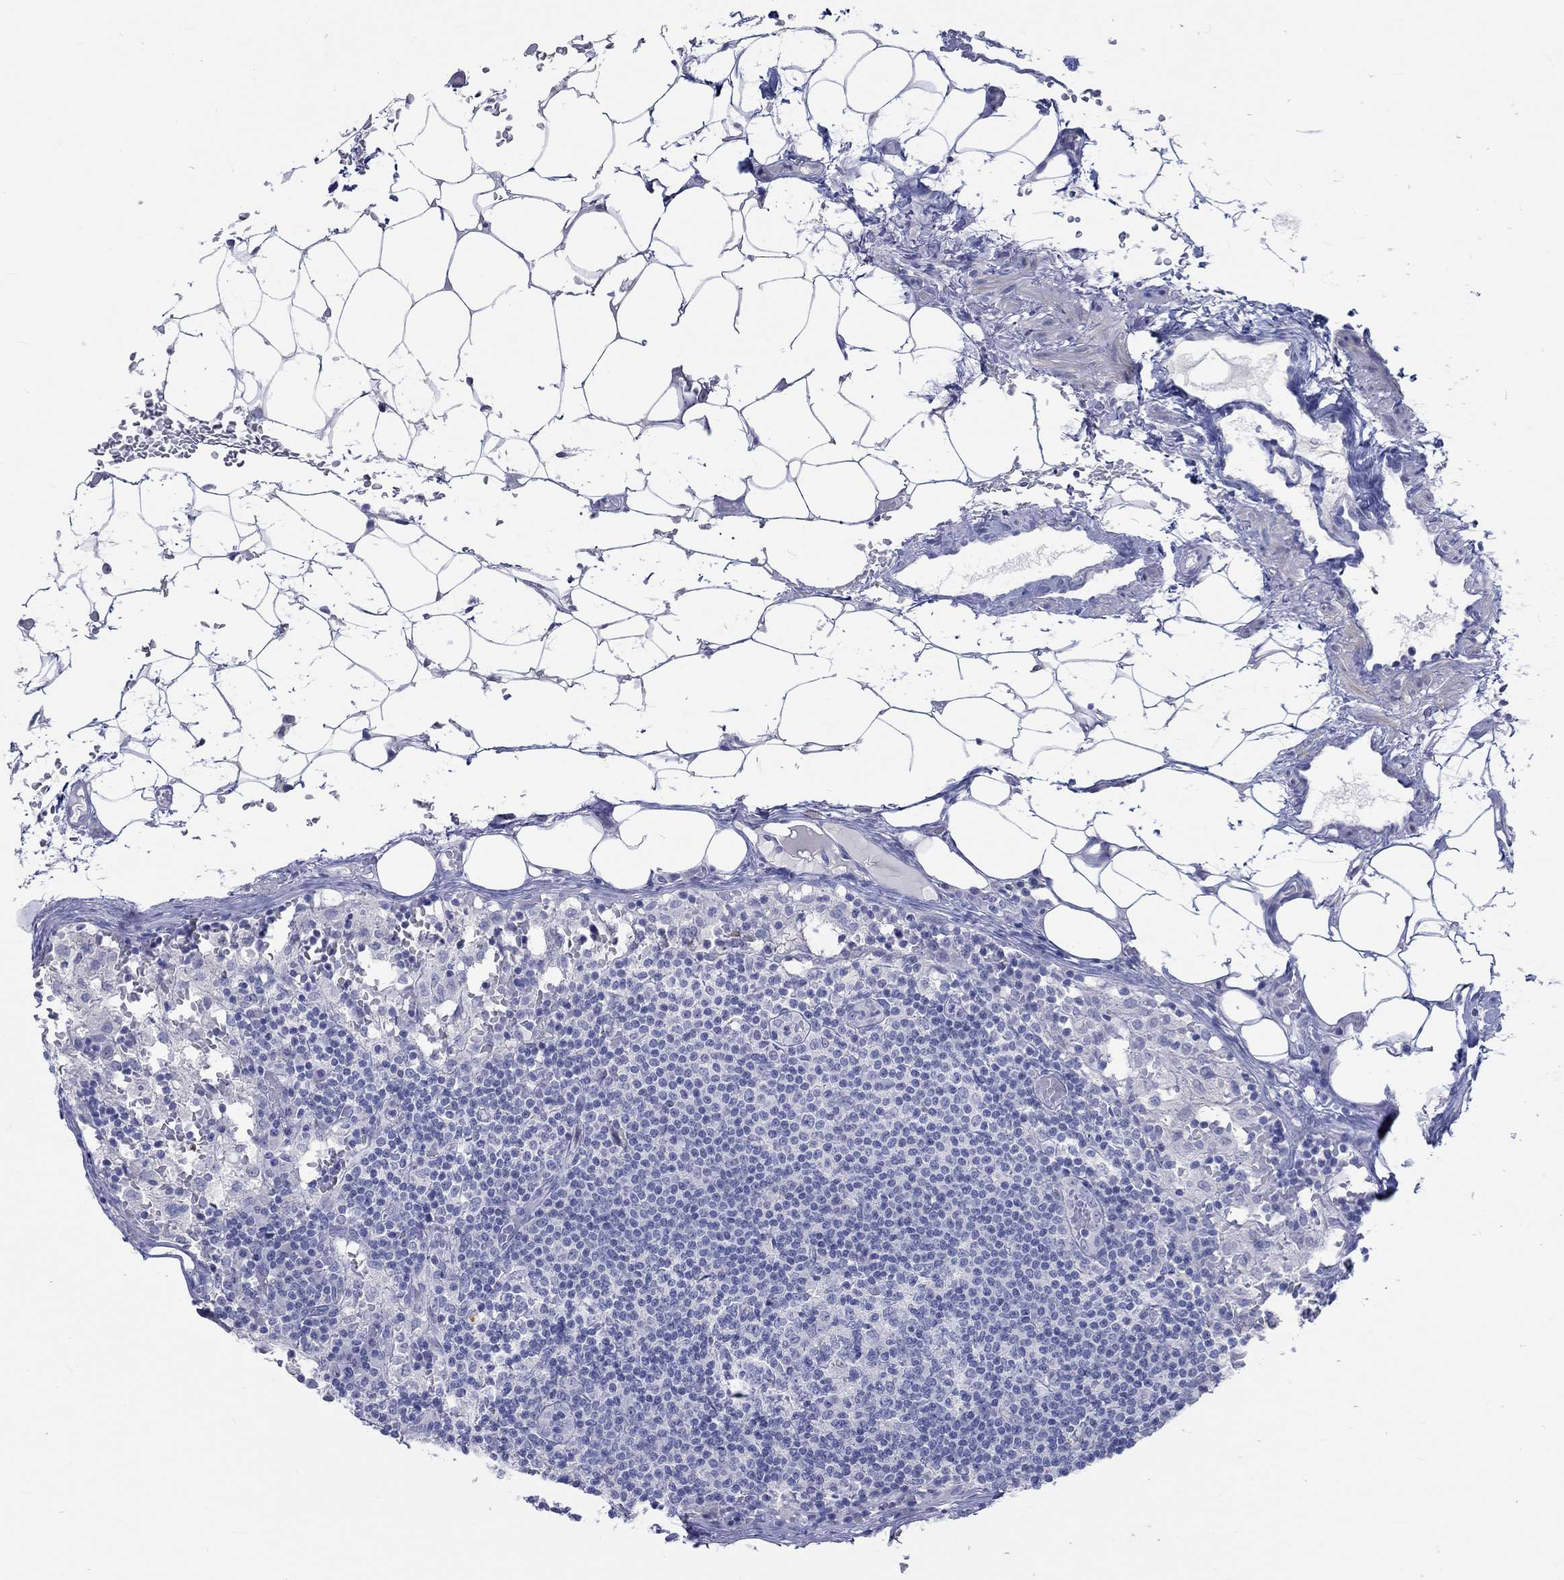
{"staining": {"intensity": "negative", "quantity": "none", "location": "none"}, "tissue": "lymph node", "cell_type": "Germinal center cells", "image_type": "normal", "snomed": [{"axis": "morphology", "description": "Normal tissue, NOS"}, {"axis": "topography", "description": "Lymph node"}], "caption": "Immunohistochemistry of unremarkable lymph node exhibits no staining in germinal center cells. Brightfield microscopy of immunohistochemistry (IHC) stained with DAB (brown) and hematoxylin (blue), captured at high magnification.", "gene": "C4orf47", "patient": {"sex": "male", "age": 62}}